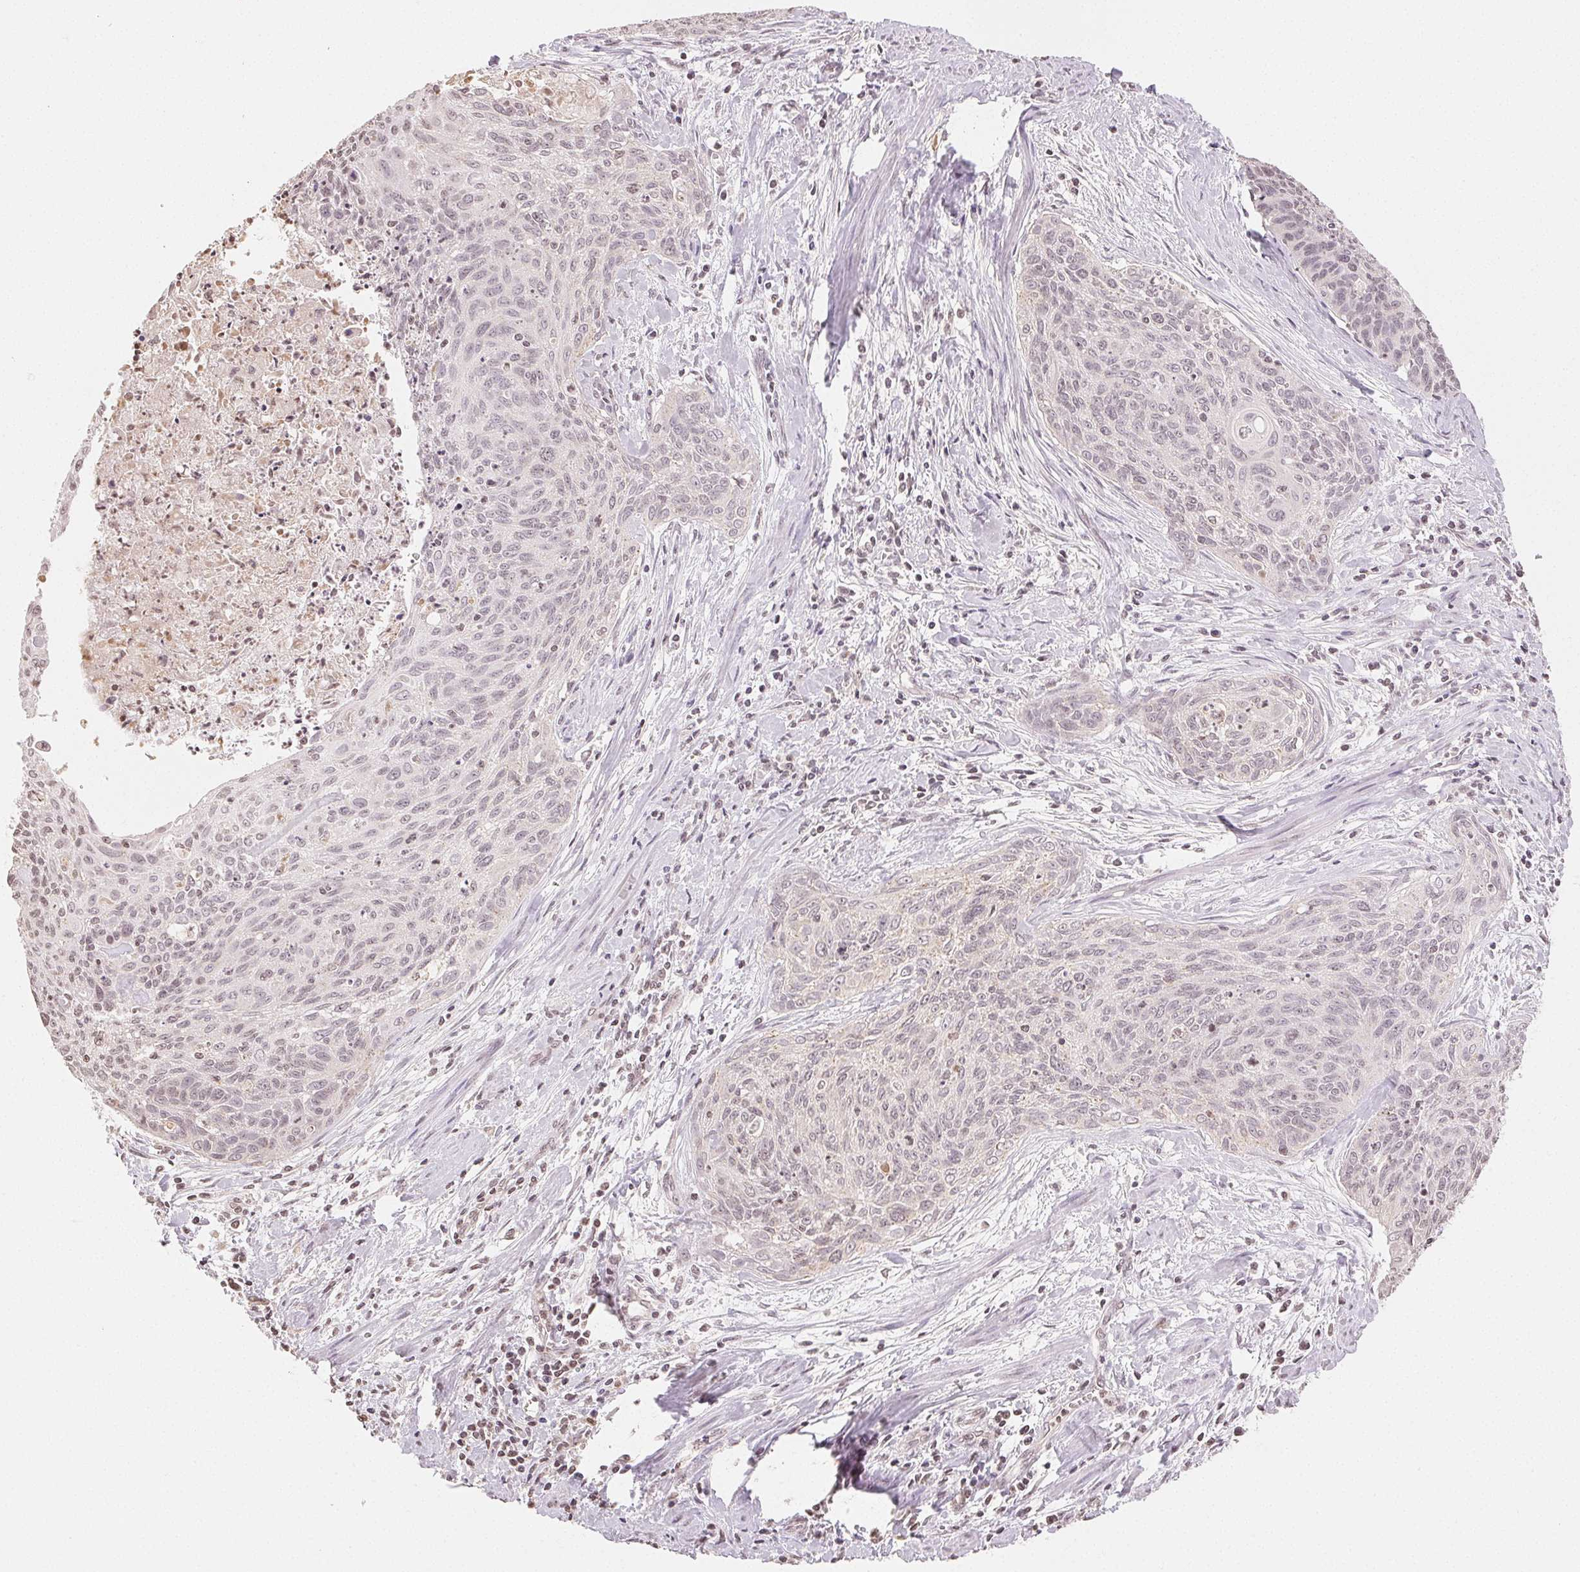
{"staining": {"intensity": "negative", "quantity": "none", "location": "none"}, "tissue": "cervical cancer", "cell_type": "Tumor cells", "image_type": "cancer", "snomed": [{"axis": "morphology", "description": "Squamous cell carcinoma, NOS"}, {"axis": "topography", "description": "Cervix"}], "caption": "Immunohistochemistry (IHC) of squamous cell carcinoma (cervical) exhibits no expression in tumor cells. The staining was performed using DAB (3,3'-diaminobenzidine) to visualize the protein expression in brown, while the nuclei were stained in blue with hematoxylin (Magnification: 20x).", "gene": "TBP", "patient": {"sex": "female", "age": 55}}